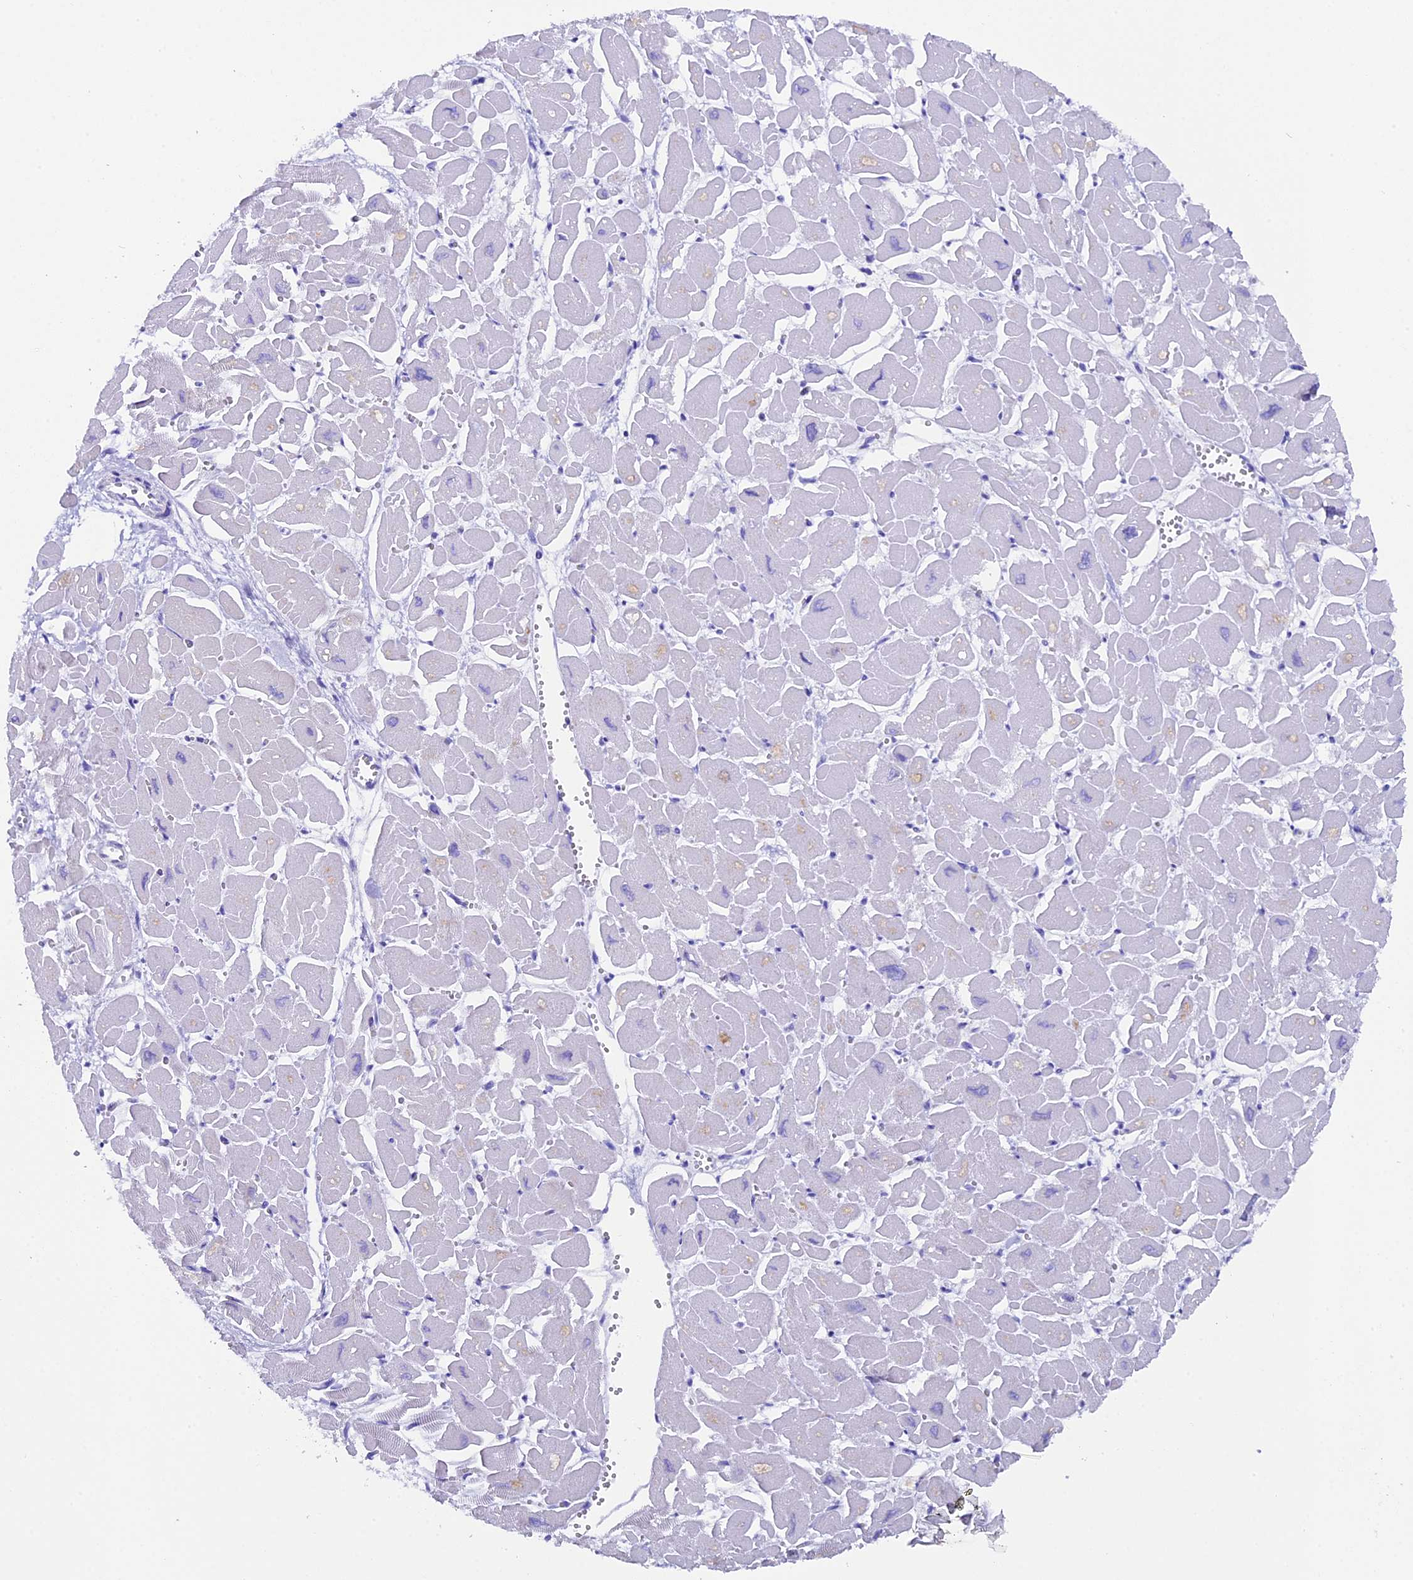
{"staining": {"intensity": "negative", "quantity": "none", "location": "none"}, "tissue": "heart muscle", "cell_type": "Cardiomyocytes", "image_type": "normal", "snomed": [{"axis": "morphology", "description": "Normal tissue, NOS"}, {"axis": "topography", "description": "Heart"}], "caption": "DAB immunohistochemical staining of normal heart muscle displays no significant staining in cardiomyocytes.", "gene": "FKBP11", "patient": {"sex": "male", "age": 54}}